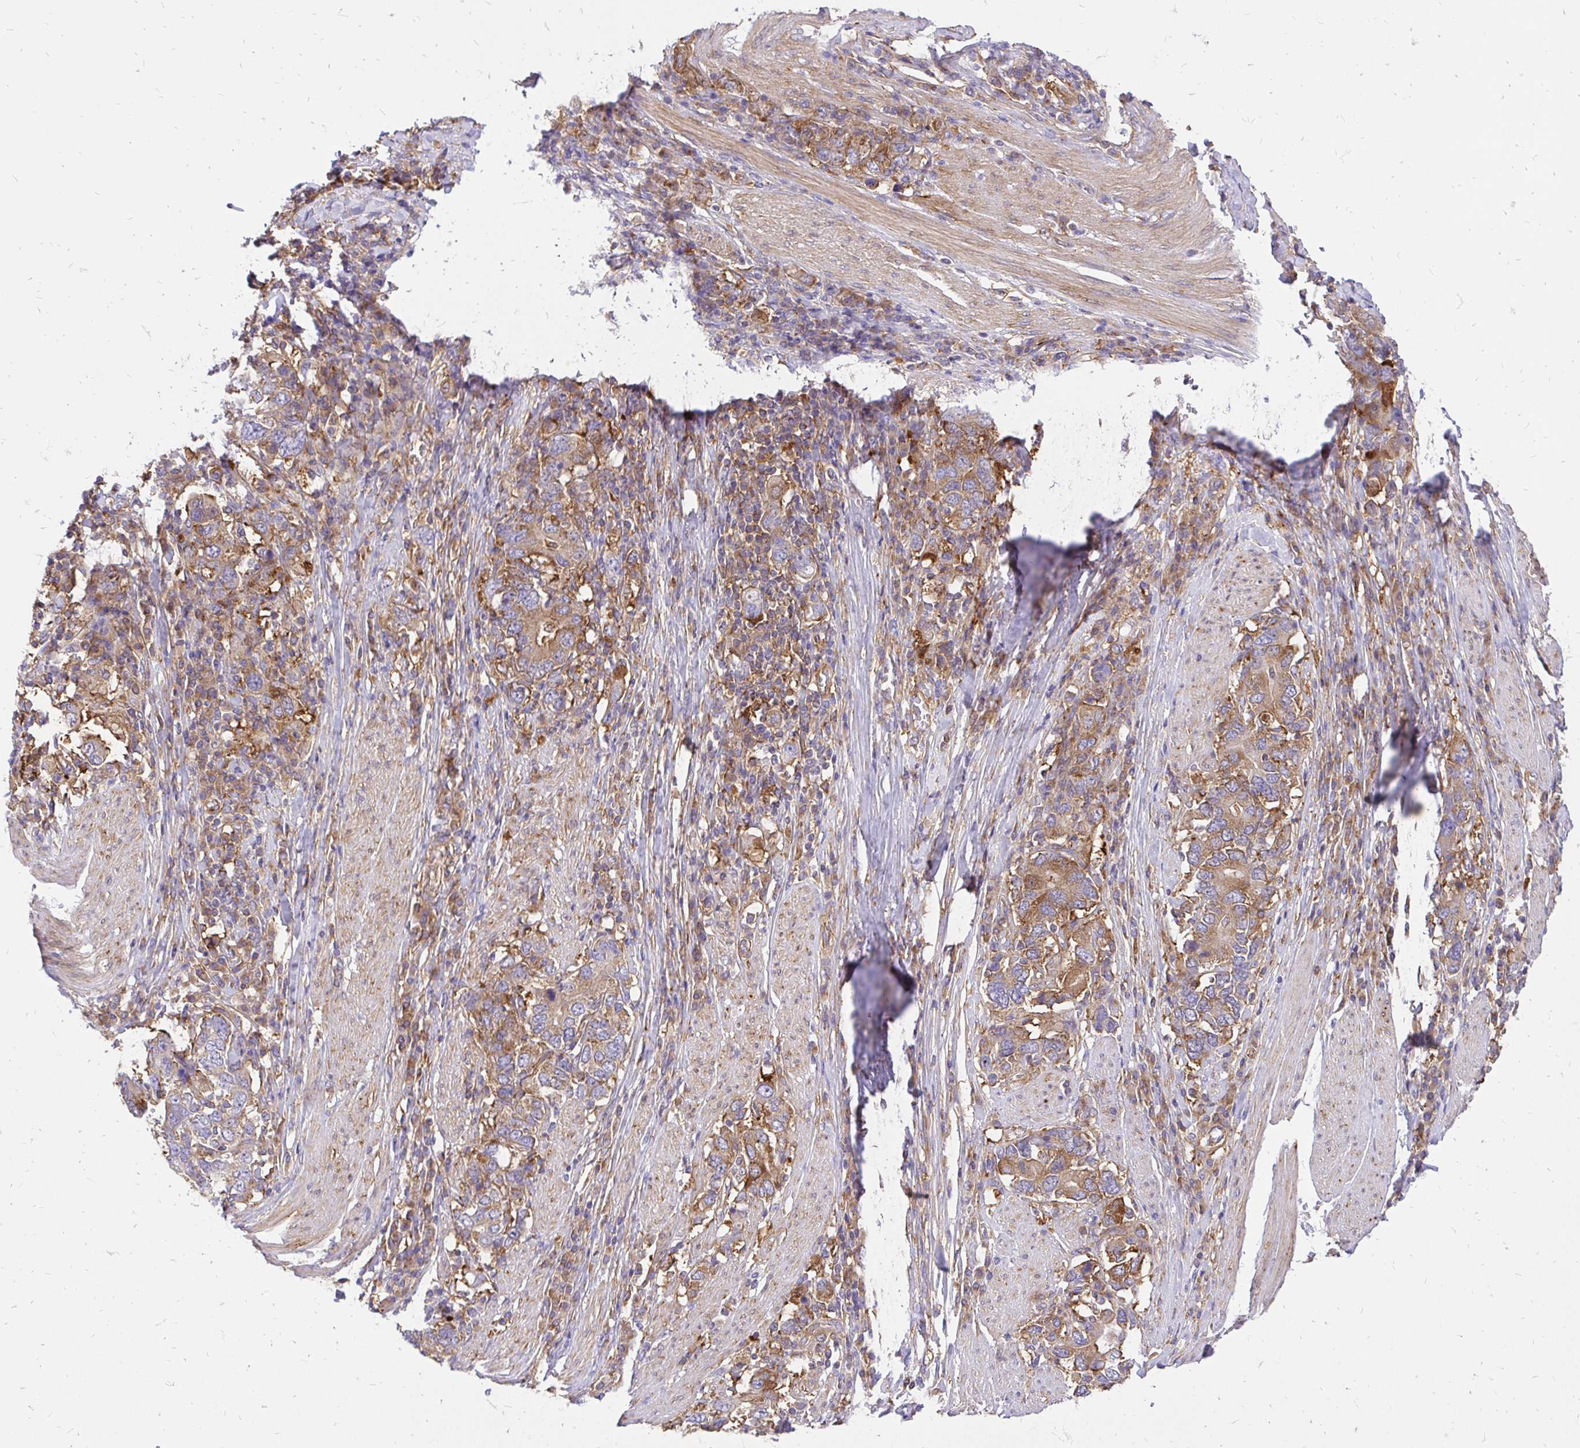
{"staining": {"intensity": "moderate", "quantity": ">75%", "location": "cytoplasmic/membranous"}, "tissue": "stomach cancer", "cell_type": "Tumor cells", "image_type": "cancer", "snomed": [{"axis": "morphology", "description": "Adenocarcinoma, NOS"}, {"axis": "topography", "description": "Stomach, upper"}, {"axis": "topography", "description": "Stomach"}], "caption": "Approximately >75% of tumor cells in adenocarcinoma (stomach) exhibit moderate cytoplasmic/membranous protein expression as visualized by brown immunohistochemical staining.", "gene": "ABCB10", "patient": {"sex": "male", "age": 62}}